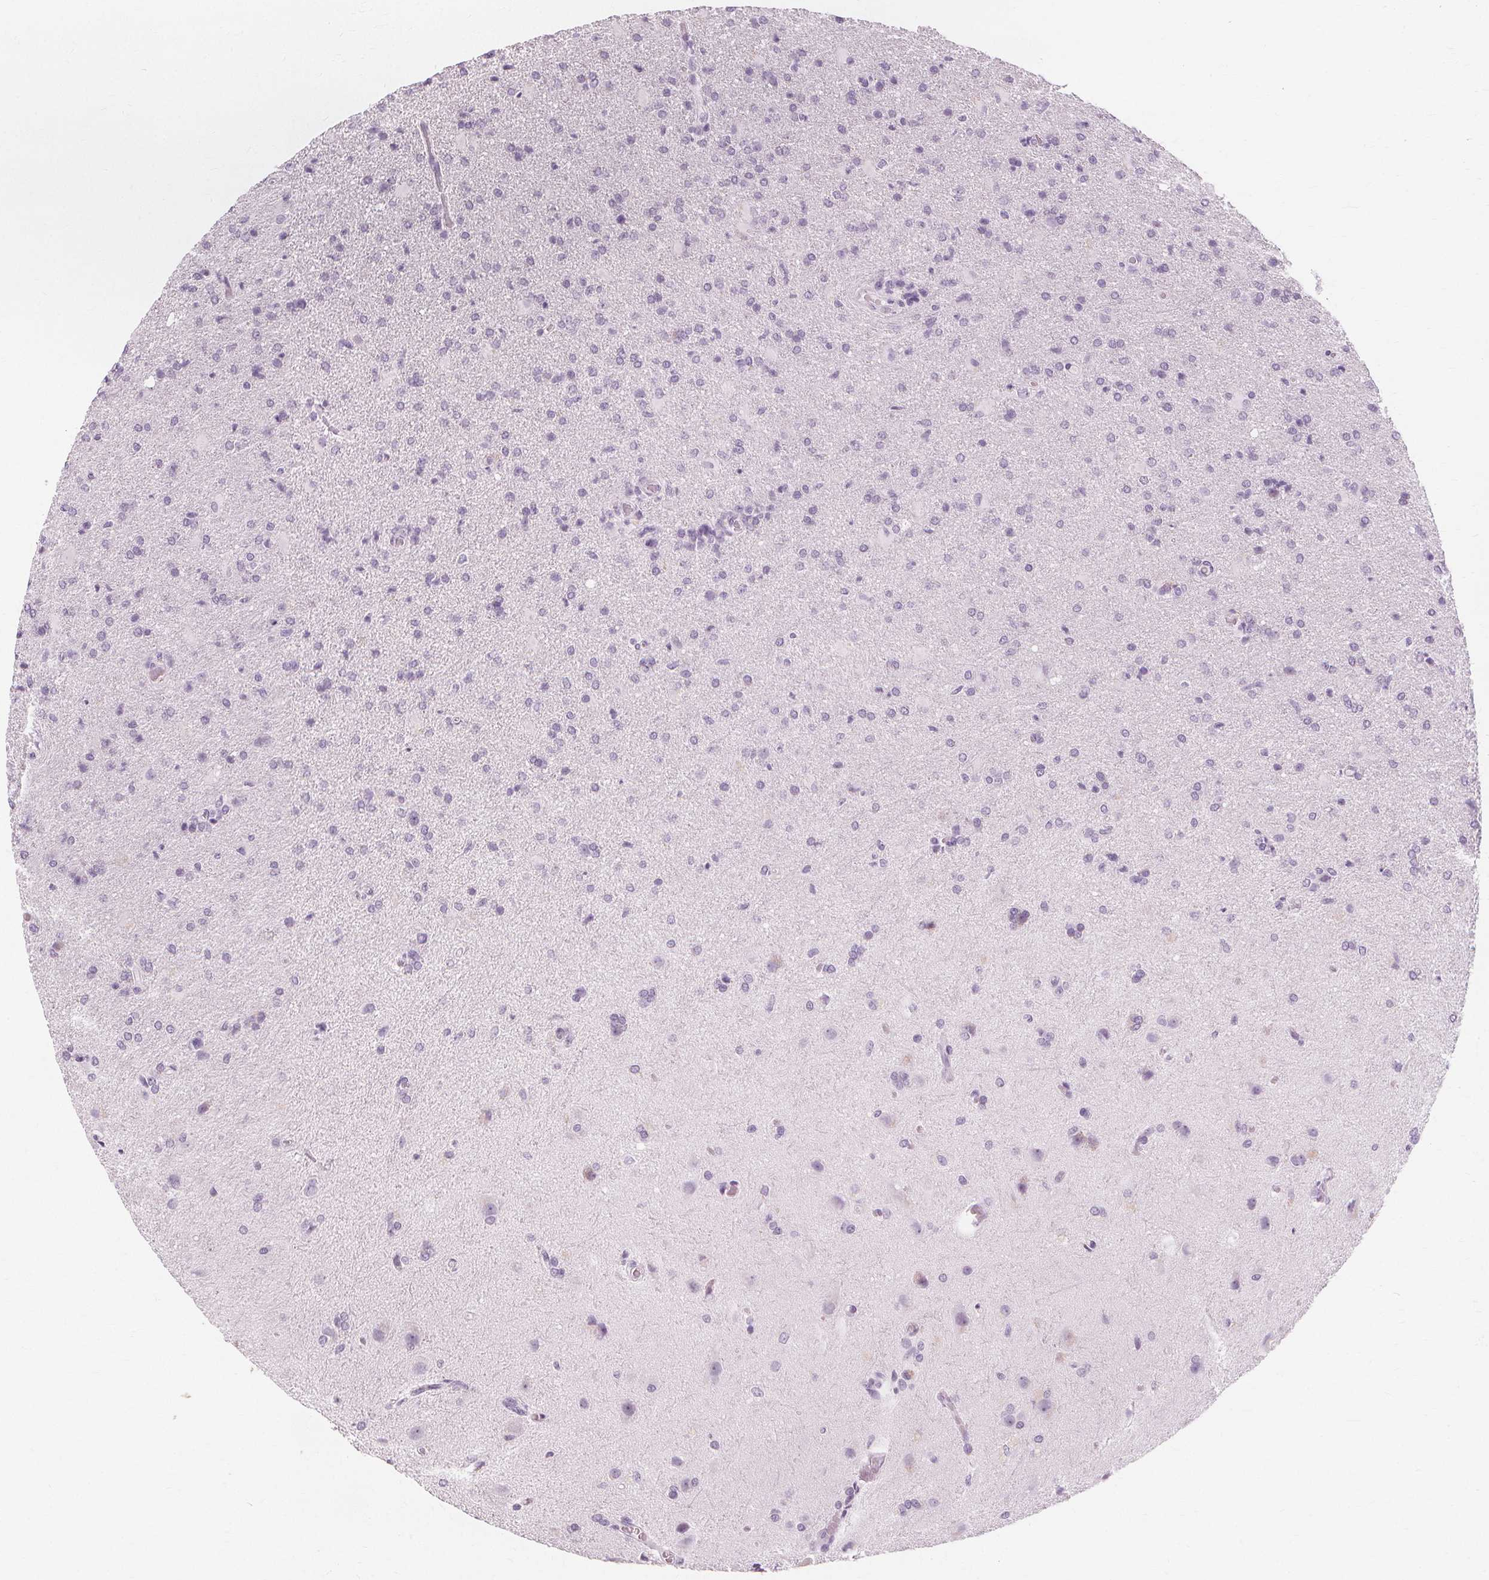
{"staining": {"intensity": "negative", "quantity": "none", "location": "none"}, "tissue": "glioma", "cell_type": "Tumor cells", "image_type": "cancer", "snomed": [{"axis": "morphology", "description": "Glioma, malignant, High grade"}, {"axis": "topography", "description": "Brain"}], "caption": "This micrograph is of malignant glioma (high-grade) stained with IHC to label a protein in brown with the nuclei are counter-stained blue. There is no positivity in tumor cells.", "gene": "TFF1", "patient": {"sex": "male", "age": 68}}